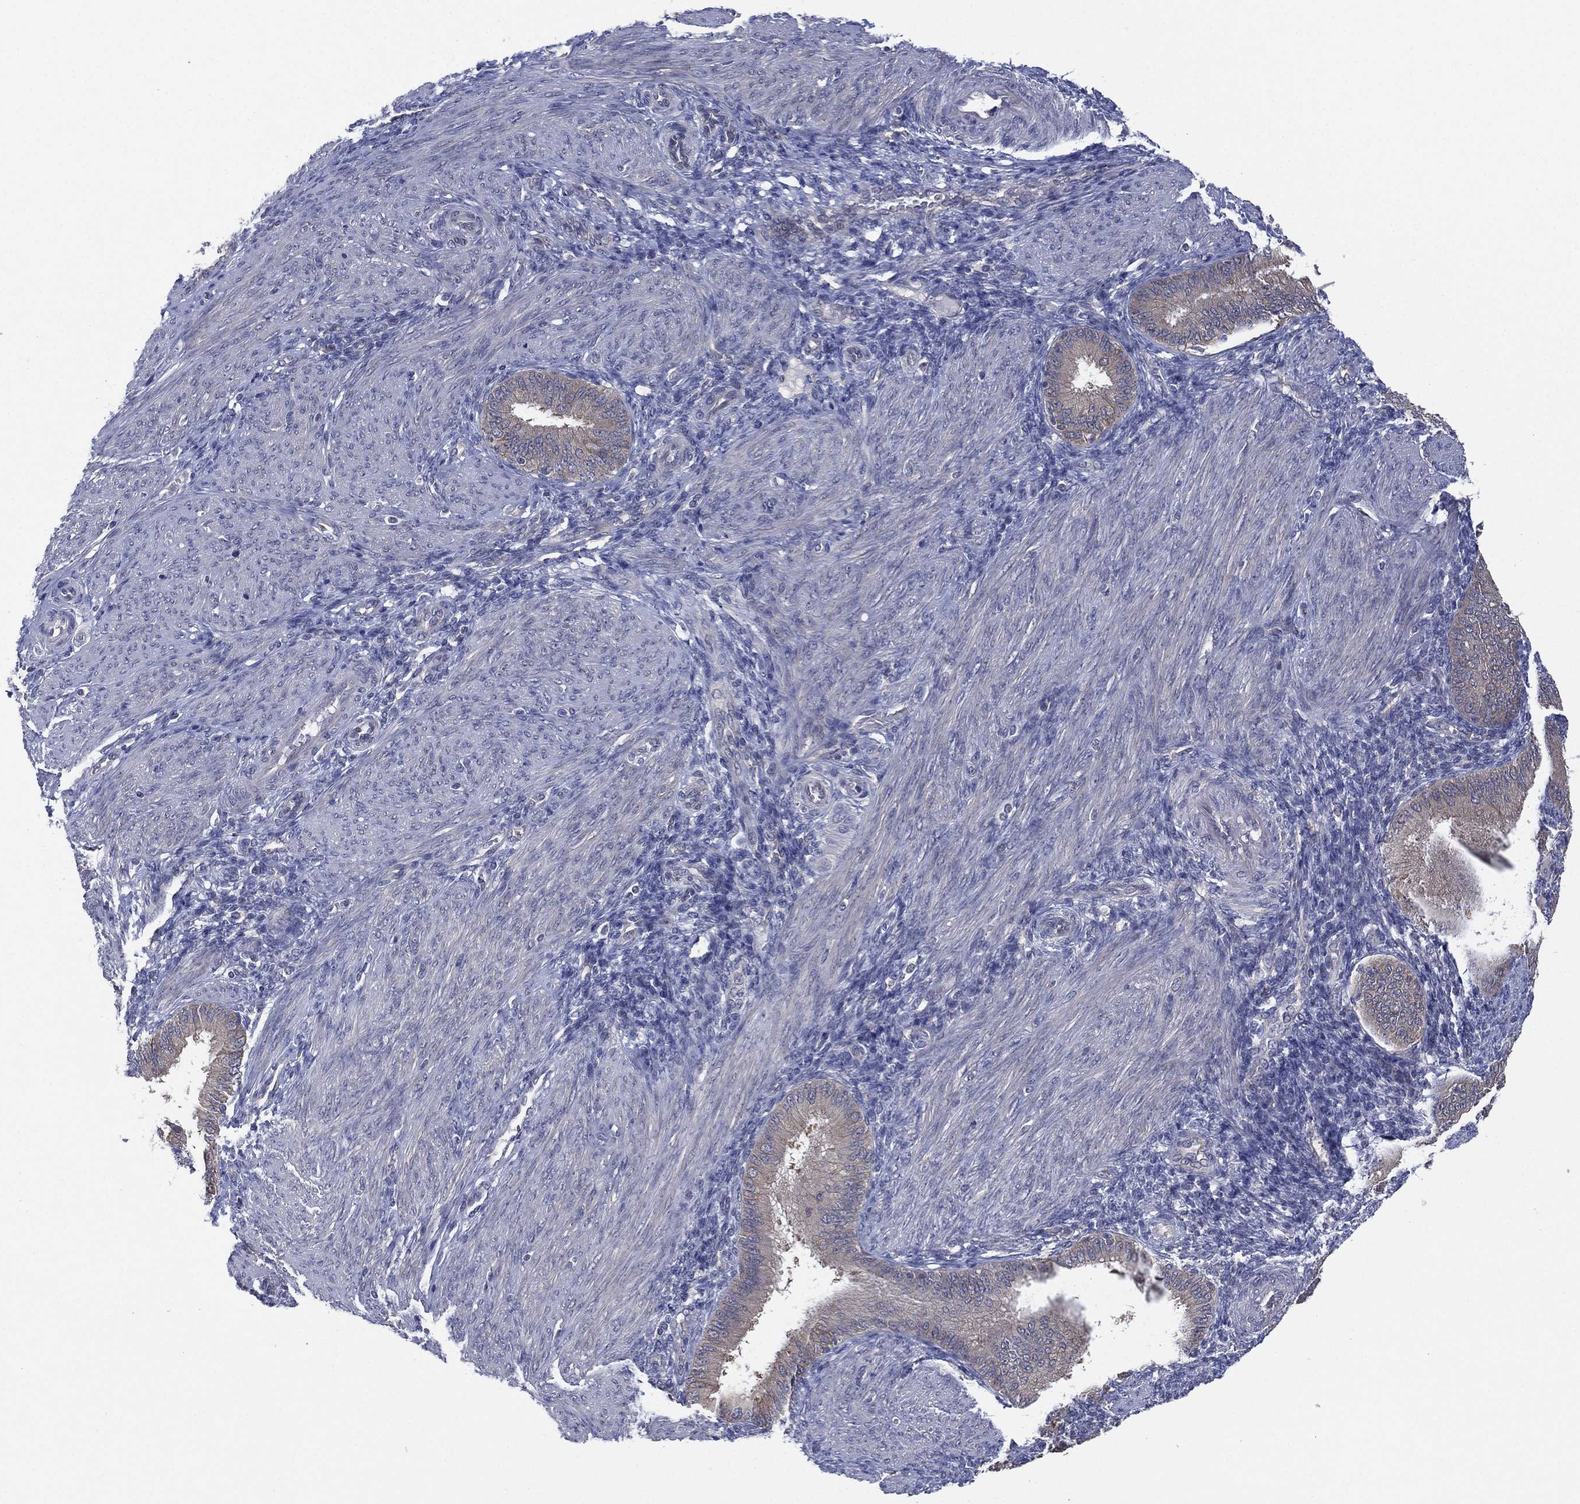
{"staining": {"intensity": "negative", "quantity": "none", "location": "none"}, "tissue": "endometrium", "cell_type": "Cells in endometrial stroma", "image_type": "normal", "snomed": [{"axis": "morphology", "description": "Normal tissue, NOS"}, {"axis": "topography", "description": "Endometrium"}], "caption": "Immunohistochemical staining of unremarkable endometrium shows no significant expression in cells in endometrial stroma.", "gene": "MPP7", "patient": {"sex": "female", "age": 39}}